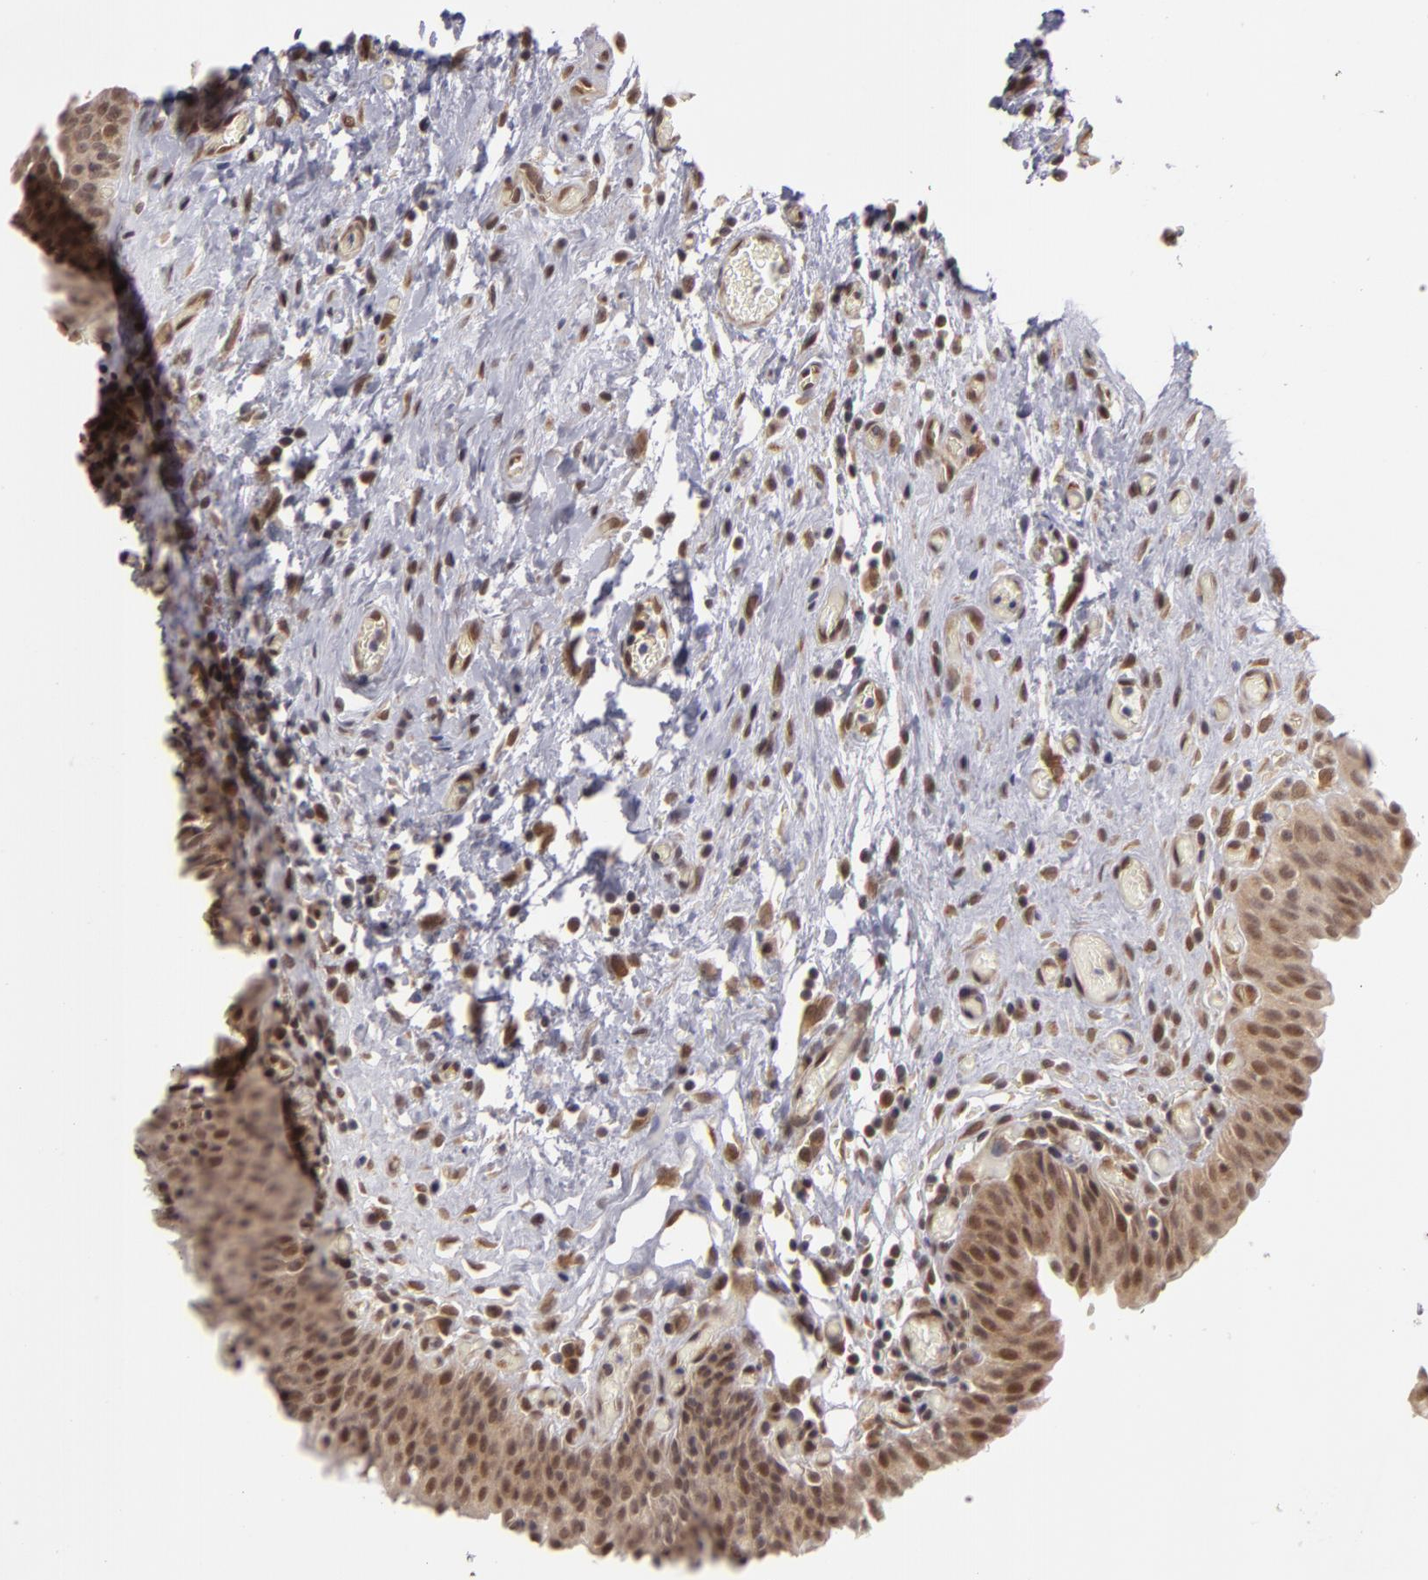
{"staining": {"intensity": "moderate", "quantity": ">75%", "location": "nuclear"}, "tissue": "urinary bladder", "cell_type": "Urothelial cells", "image_type": "normal", "snomed": [{"axis": "morphology", "description": "Normal tissue, NOS"}, {"axis": "topography", "description": "Urinary bladder"}], "caption": "Protein expression analysis of benign human urinary bladder reveals moderate nuclear staining in about >75% of urothelial cells. (DAB (3,3'-diaminobenzidine) = brown stain, brightfield microscopy at high magnification).", "gene": "ZNF133", "patient": {"sex": "male", "age": 51}}